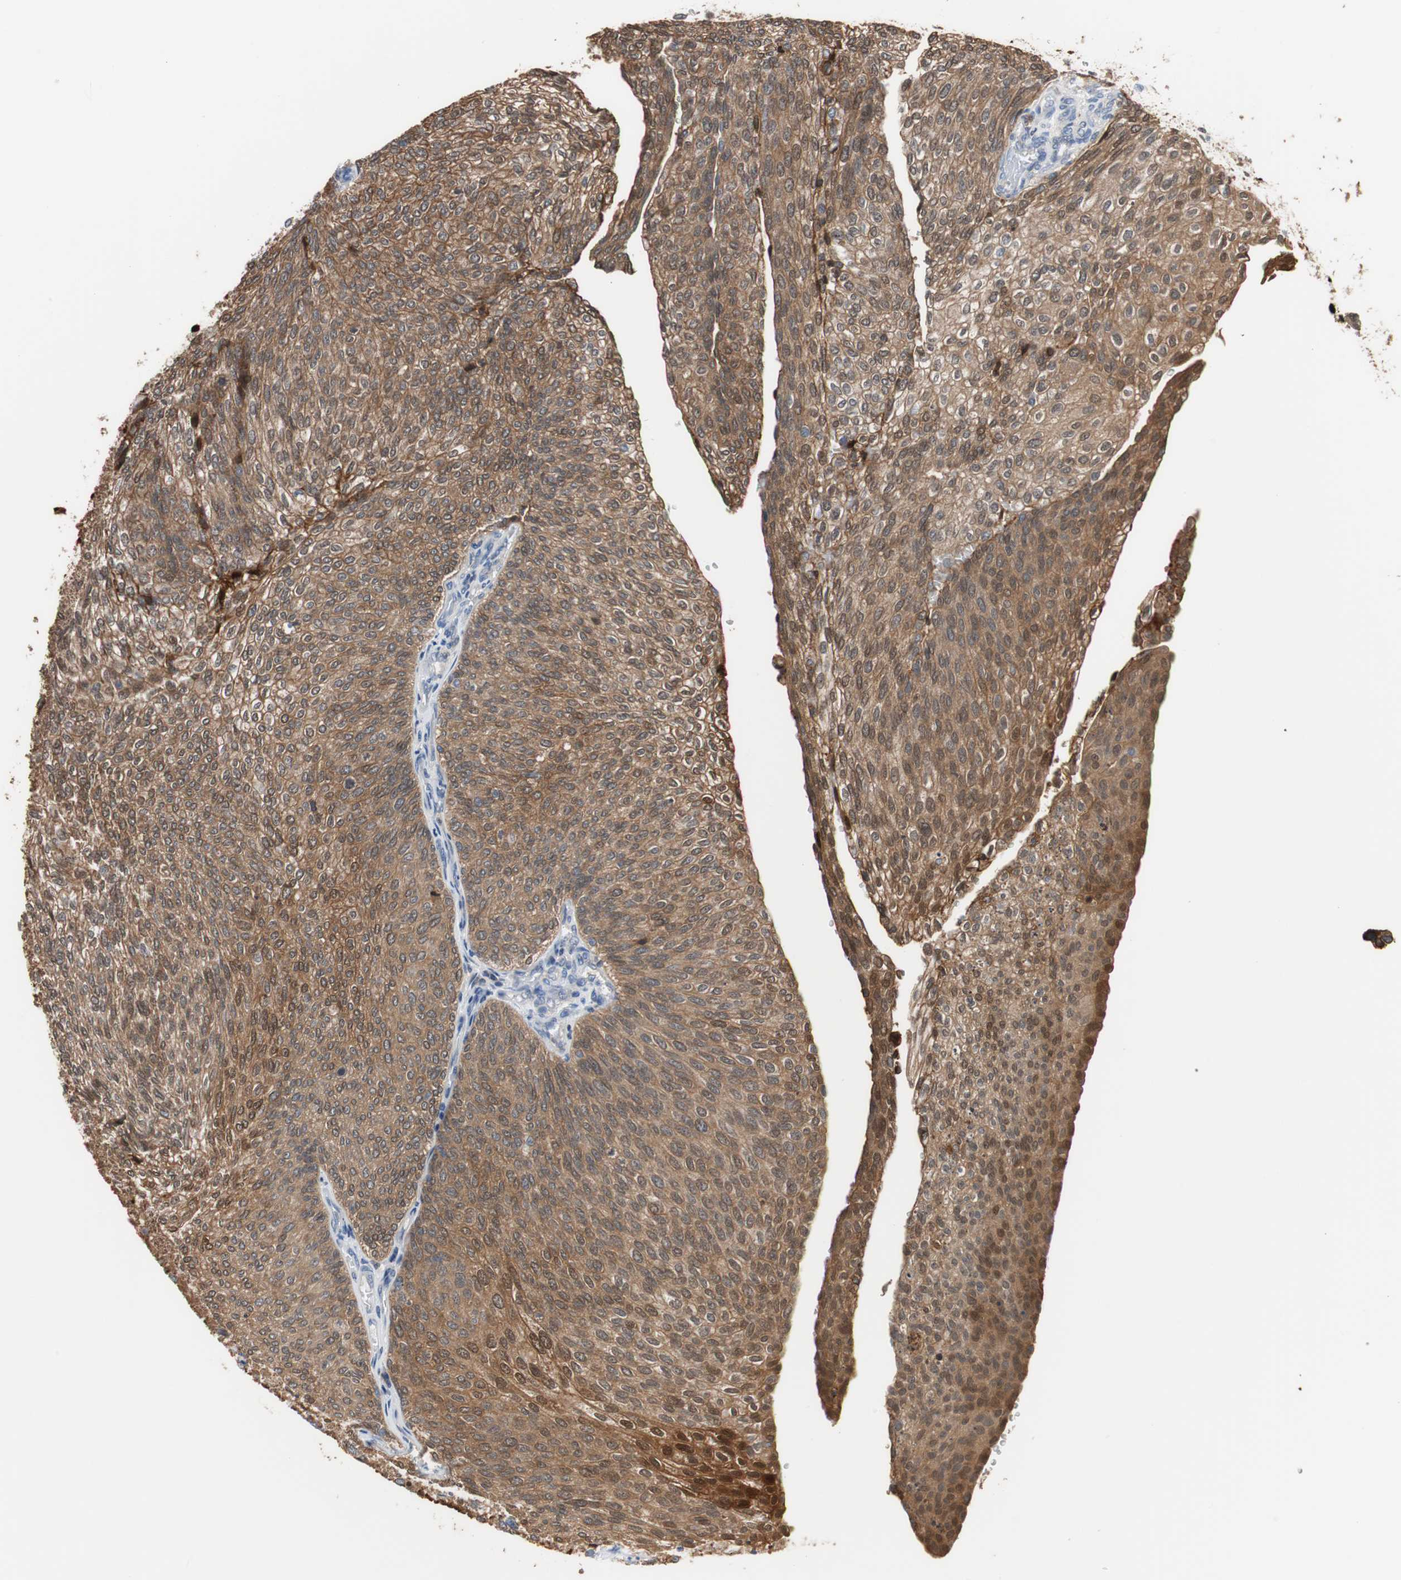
{"staining": {"intensity": "moderate", "quantity": ">75%", "location": "cytoplasmic/membranous"}, "tissue": "urothelial cancer", "cell_type": "Tumor cells", "image_type": "cancer", "snomed": [{"axis": "morphology", "description": "Urothelial carcinoma, Low grade"}, {"axis": "topography", "description": "Urinary bladder"}], "caption": "Tumor cells exhibit medium levels of moderate cytoplasmic/membranous positivity in about >75% of cells in human low-grade urothelial carcinoma.", "gene": "ANXA4", "patient": {"sex": "female", "age": 79}}